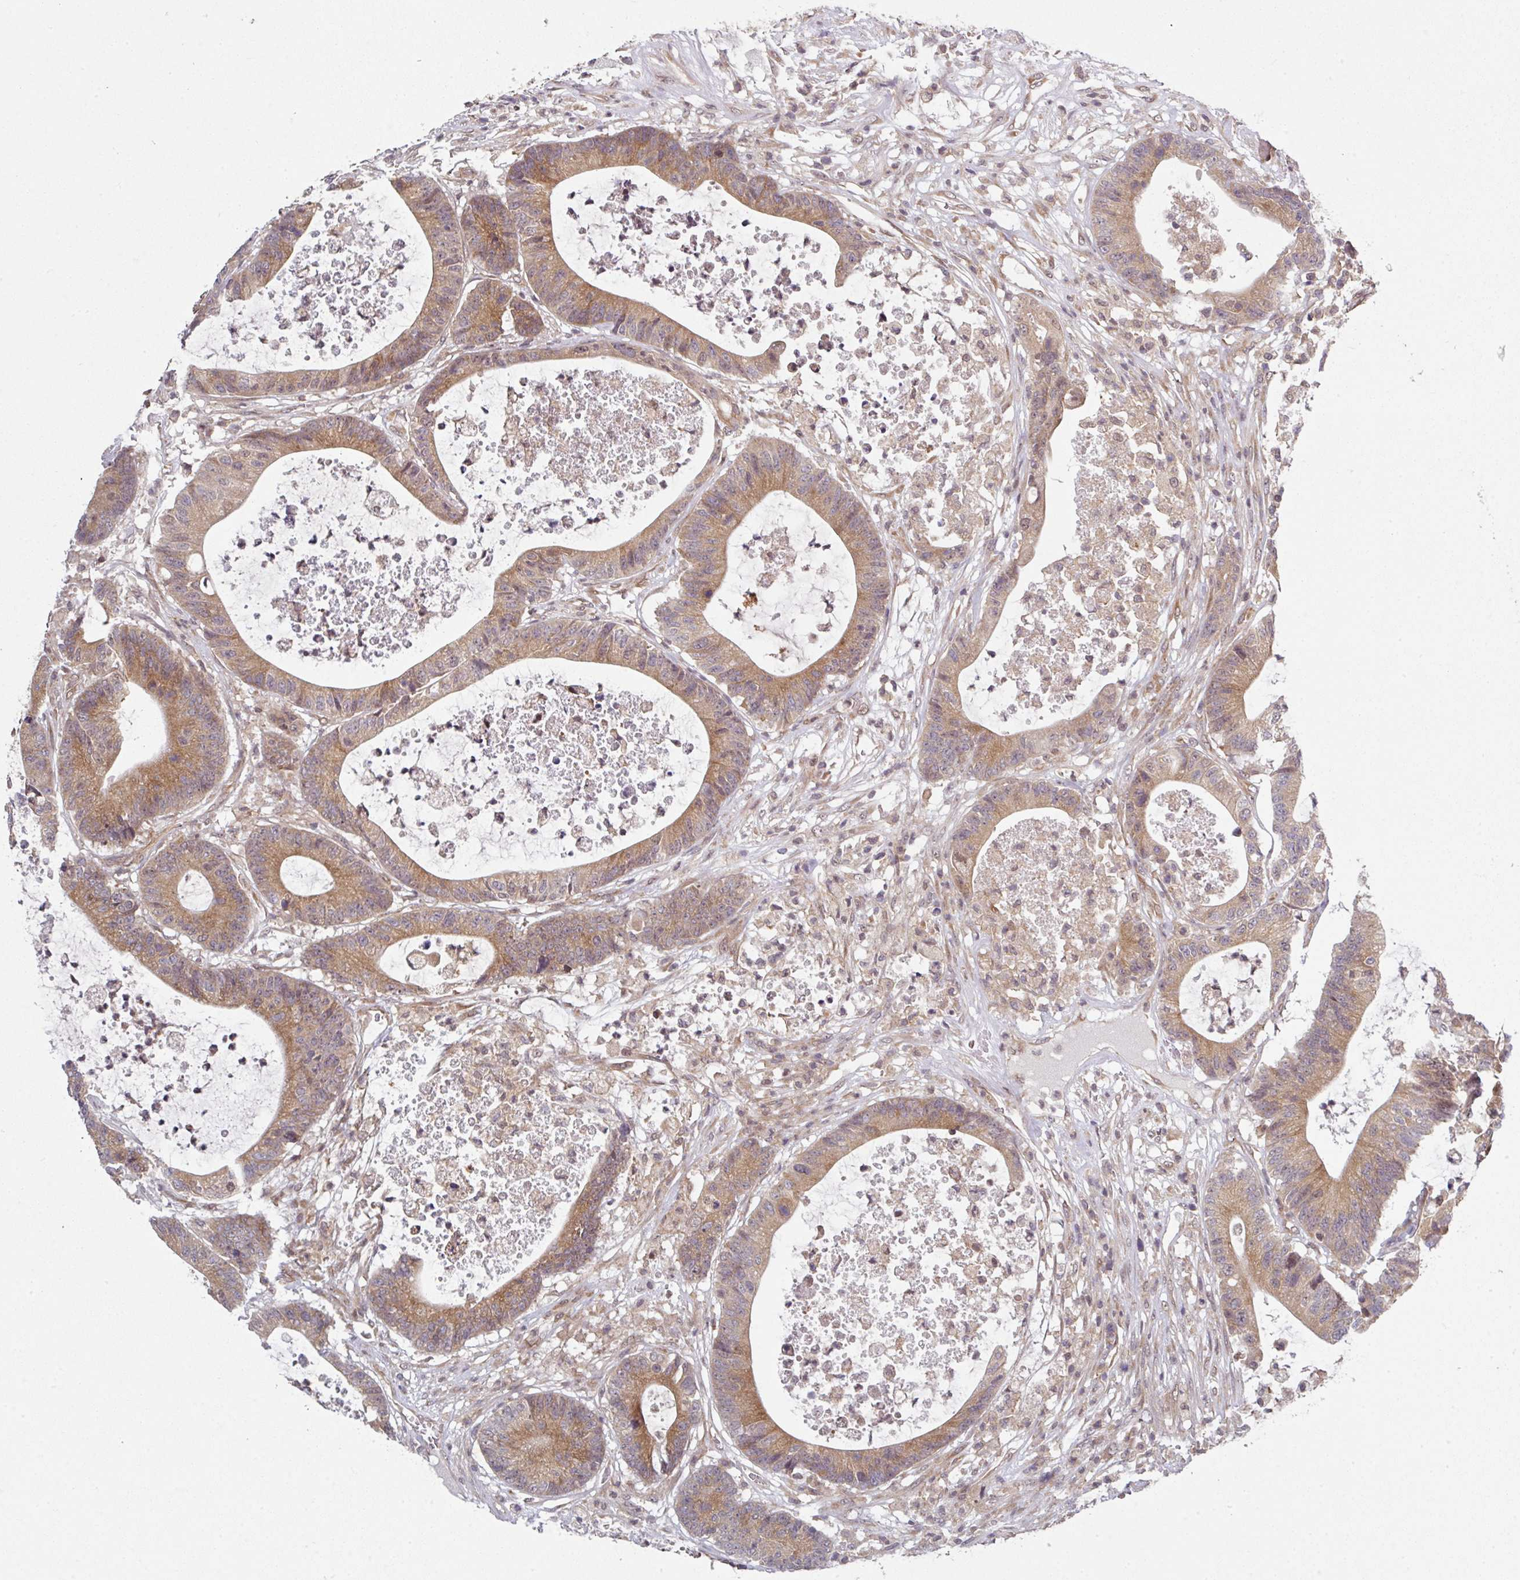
{"staining": {"intensity": "moderate", "quantity": ">75%", "location": "cytoplasmic/membranous"}, "tissue": "colorectal cancer", "cell_type": "Tumor cells", "image_type": "cancer", "snomed": [{"axis": "morphology", "description": "Adenocarcinoma, NOS"}, {"axis": "topography", "description": "Colon"}], "caption": "Moderate cytoplasmic/membranous protein expression is seen in approximately >75% of tumor cells in adenocarcinoma (colorectal).", "gene": "CAMLG", "patient": {"sex": "female", "age": 84}}